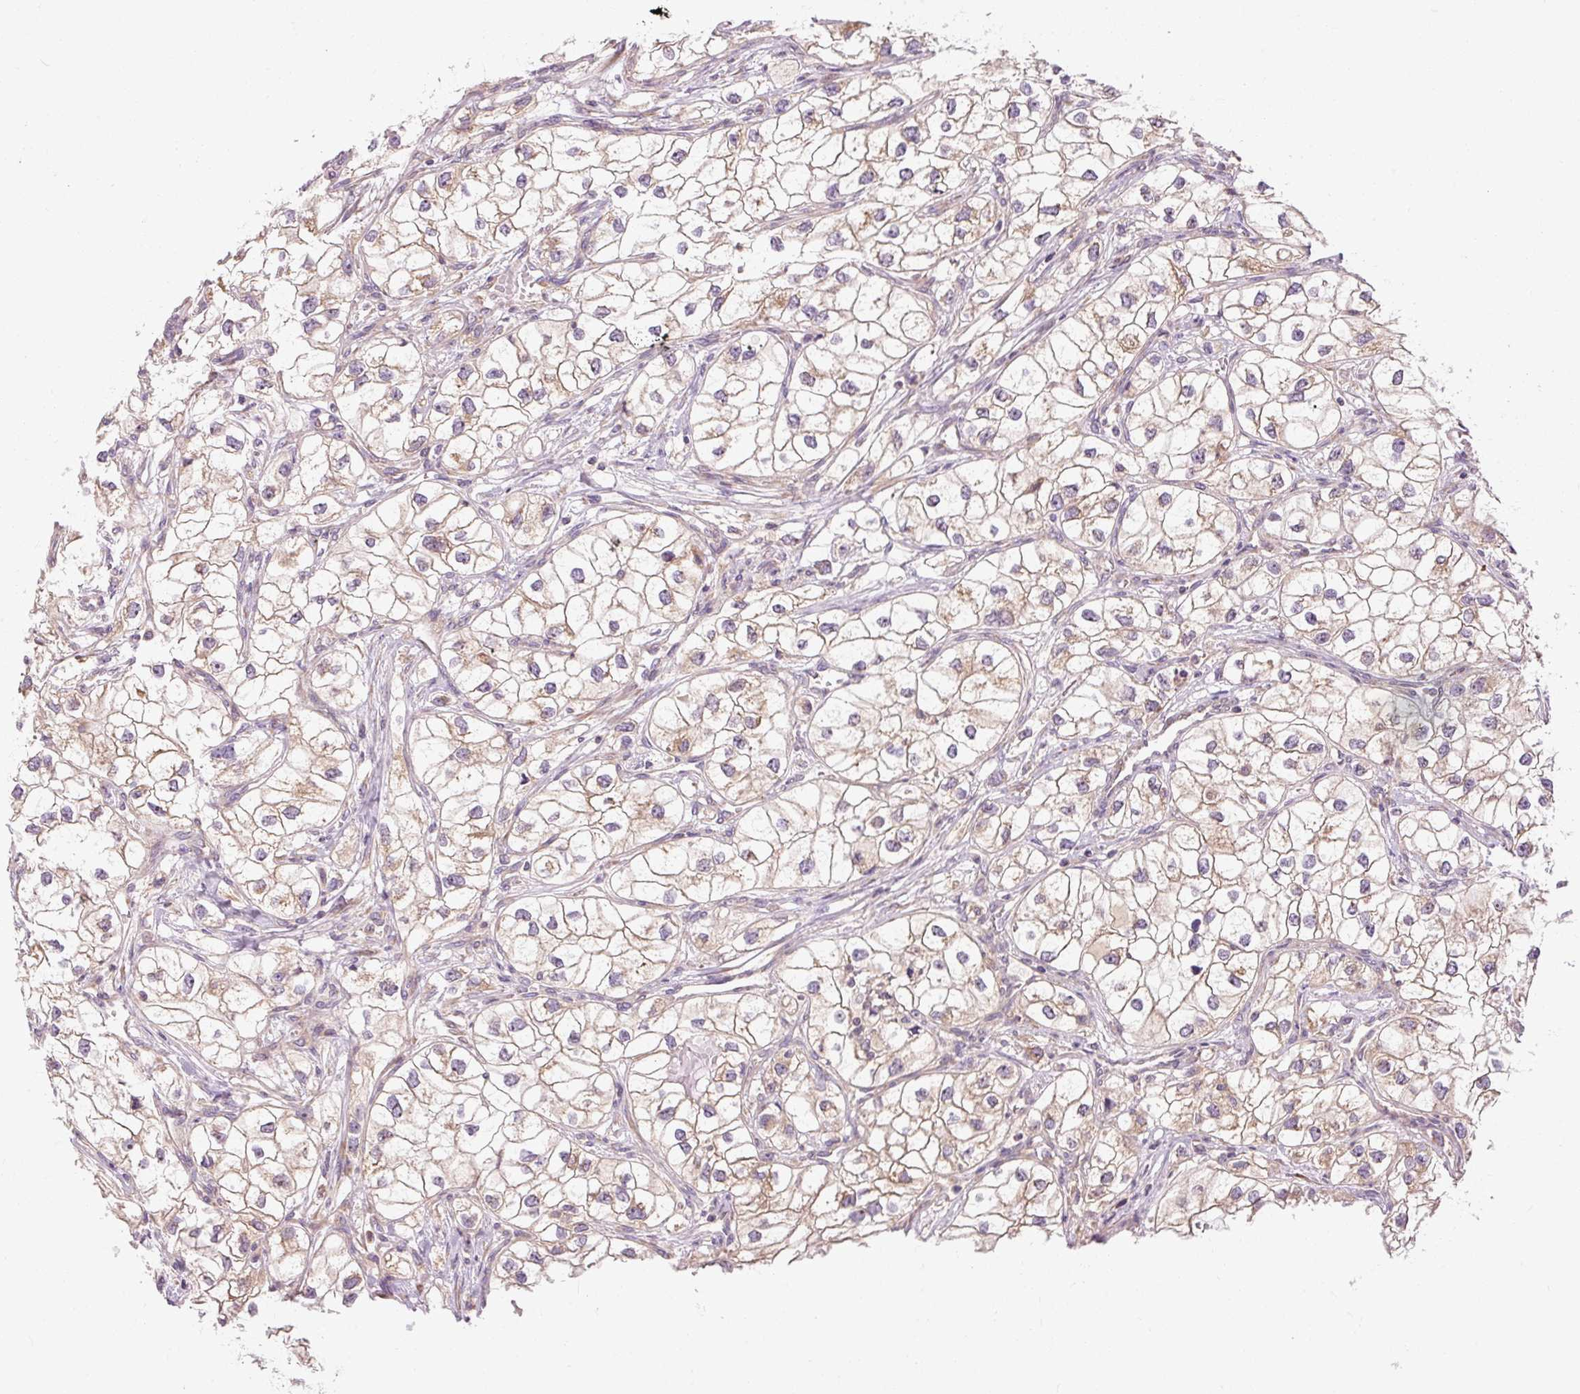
{"staining": {"intensity": "moderate", "quantity": "25%-75%", "location": "cytoplasmic/membranous"}, "tissue": "renal cancer", "cell_type": "Tumor cells", "image_type": "cancer", "snomed": [{"axis": "morphology", "description": "Adenocarcinoma, NOS"}, {"axis": "topography", "description": "Kidney"}], "caption": "Immunohistochemistry (DAB) staining of renal cancer (adenocarcinoma) exhibits moderate cytoplasmic/membranous protein staining in about 25%-75% of tumor cells.", "gene": "PRSS48", "patient": {"sex": "male", "age": 59}}